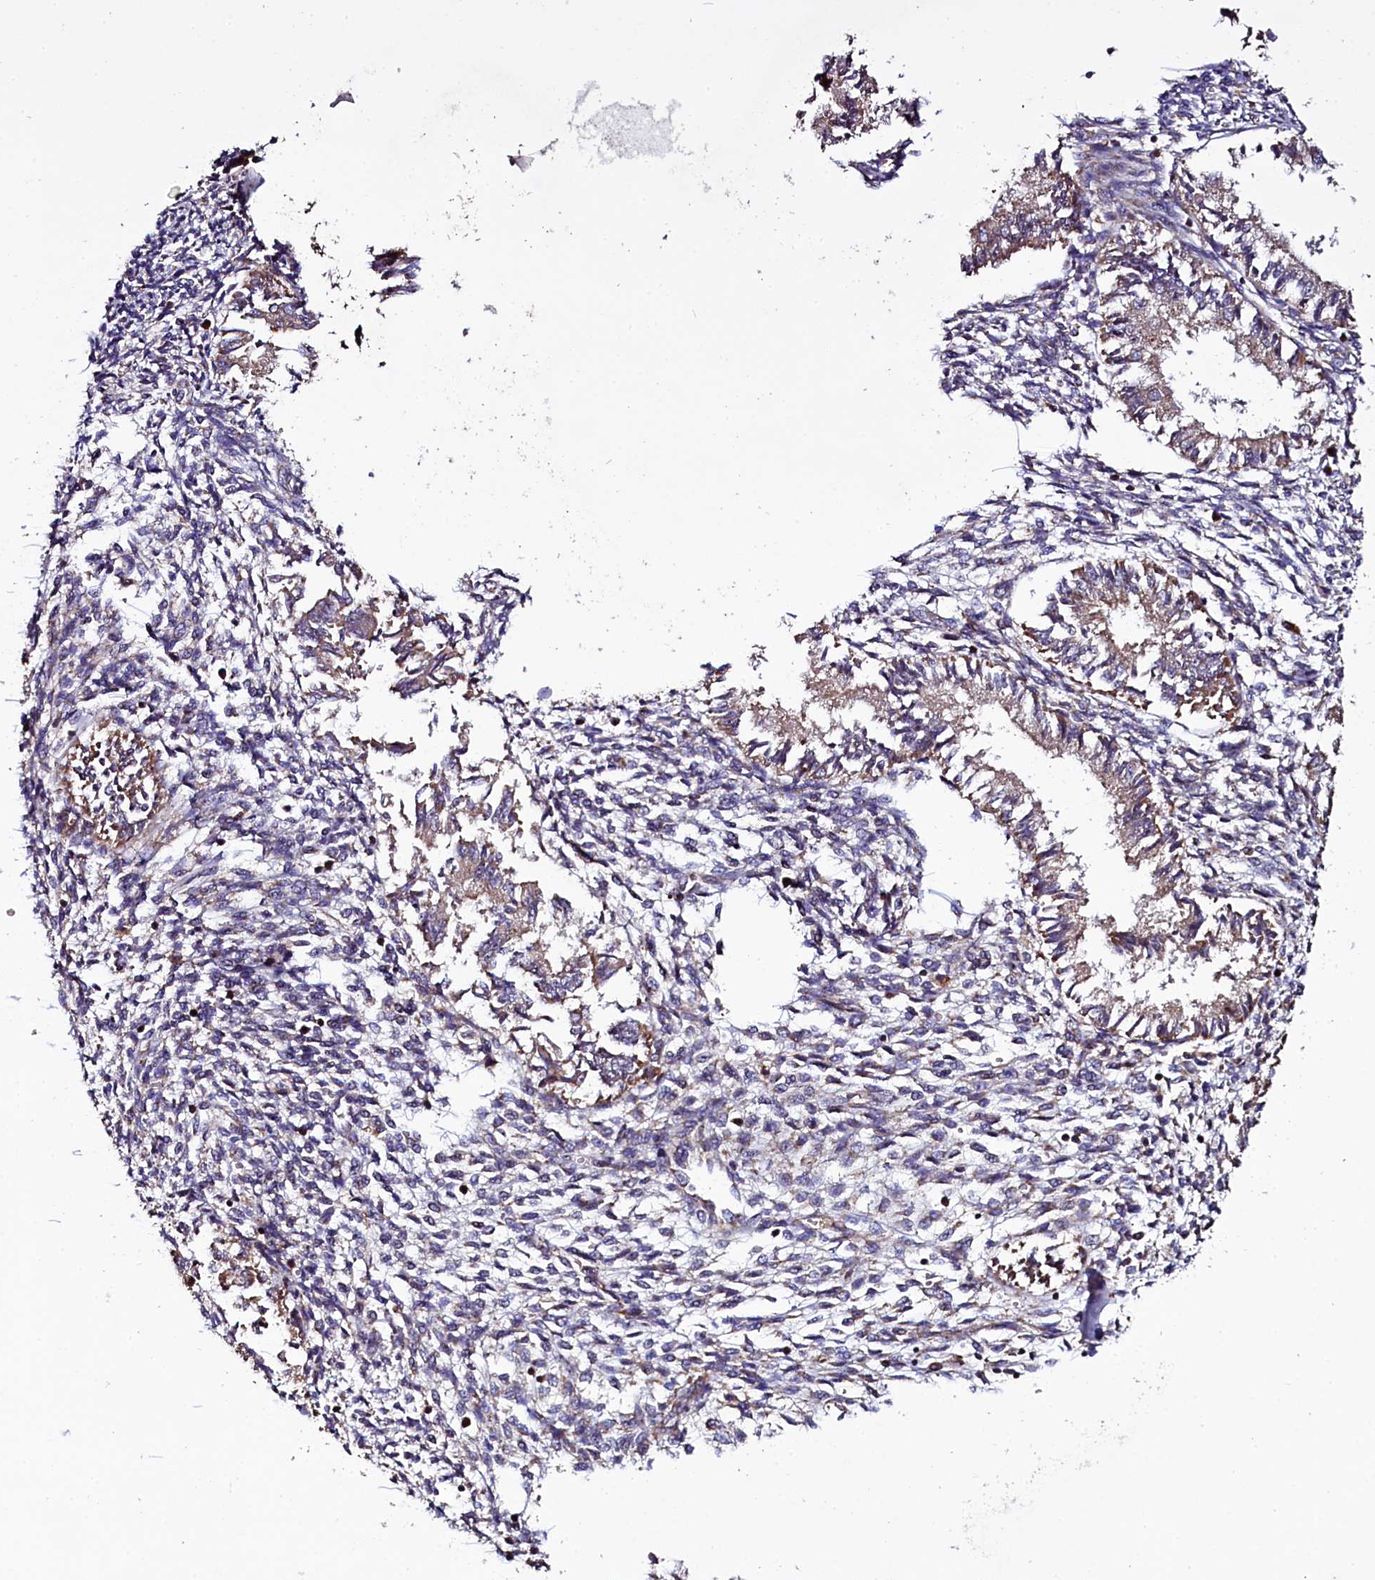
{"staining": {"intensity": "negative", "quantity": "none", "location": "none"}, "tissue": "endometrium", "cell_type": "Cells in endometrial stroma", "image_type": "normal", "snomed": [{"axis": "morphology", "description": "Normal tissue, NOS"}, {"axis": "topography", "description": "Uterus"}, {"axis": "topography", "description": "Endometrium"}], "caption": "IHC histopathology image of benign endometrium: endometrium stained with DAB exhibits no significant protein expression in cells in endometrial stroma. (Stains: DAB IHC with hematoxylin counter stain, Microscopy: brightfield microscopy at high magnification).", "gene": "NAA80", "patient": {"sex": "female", "age": 48}}